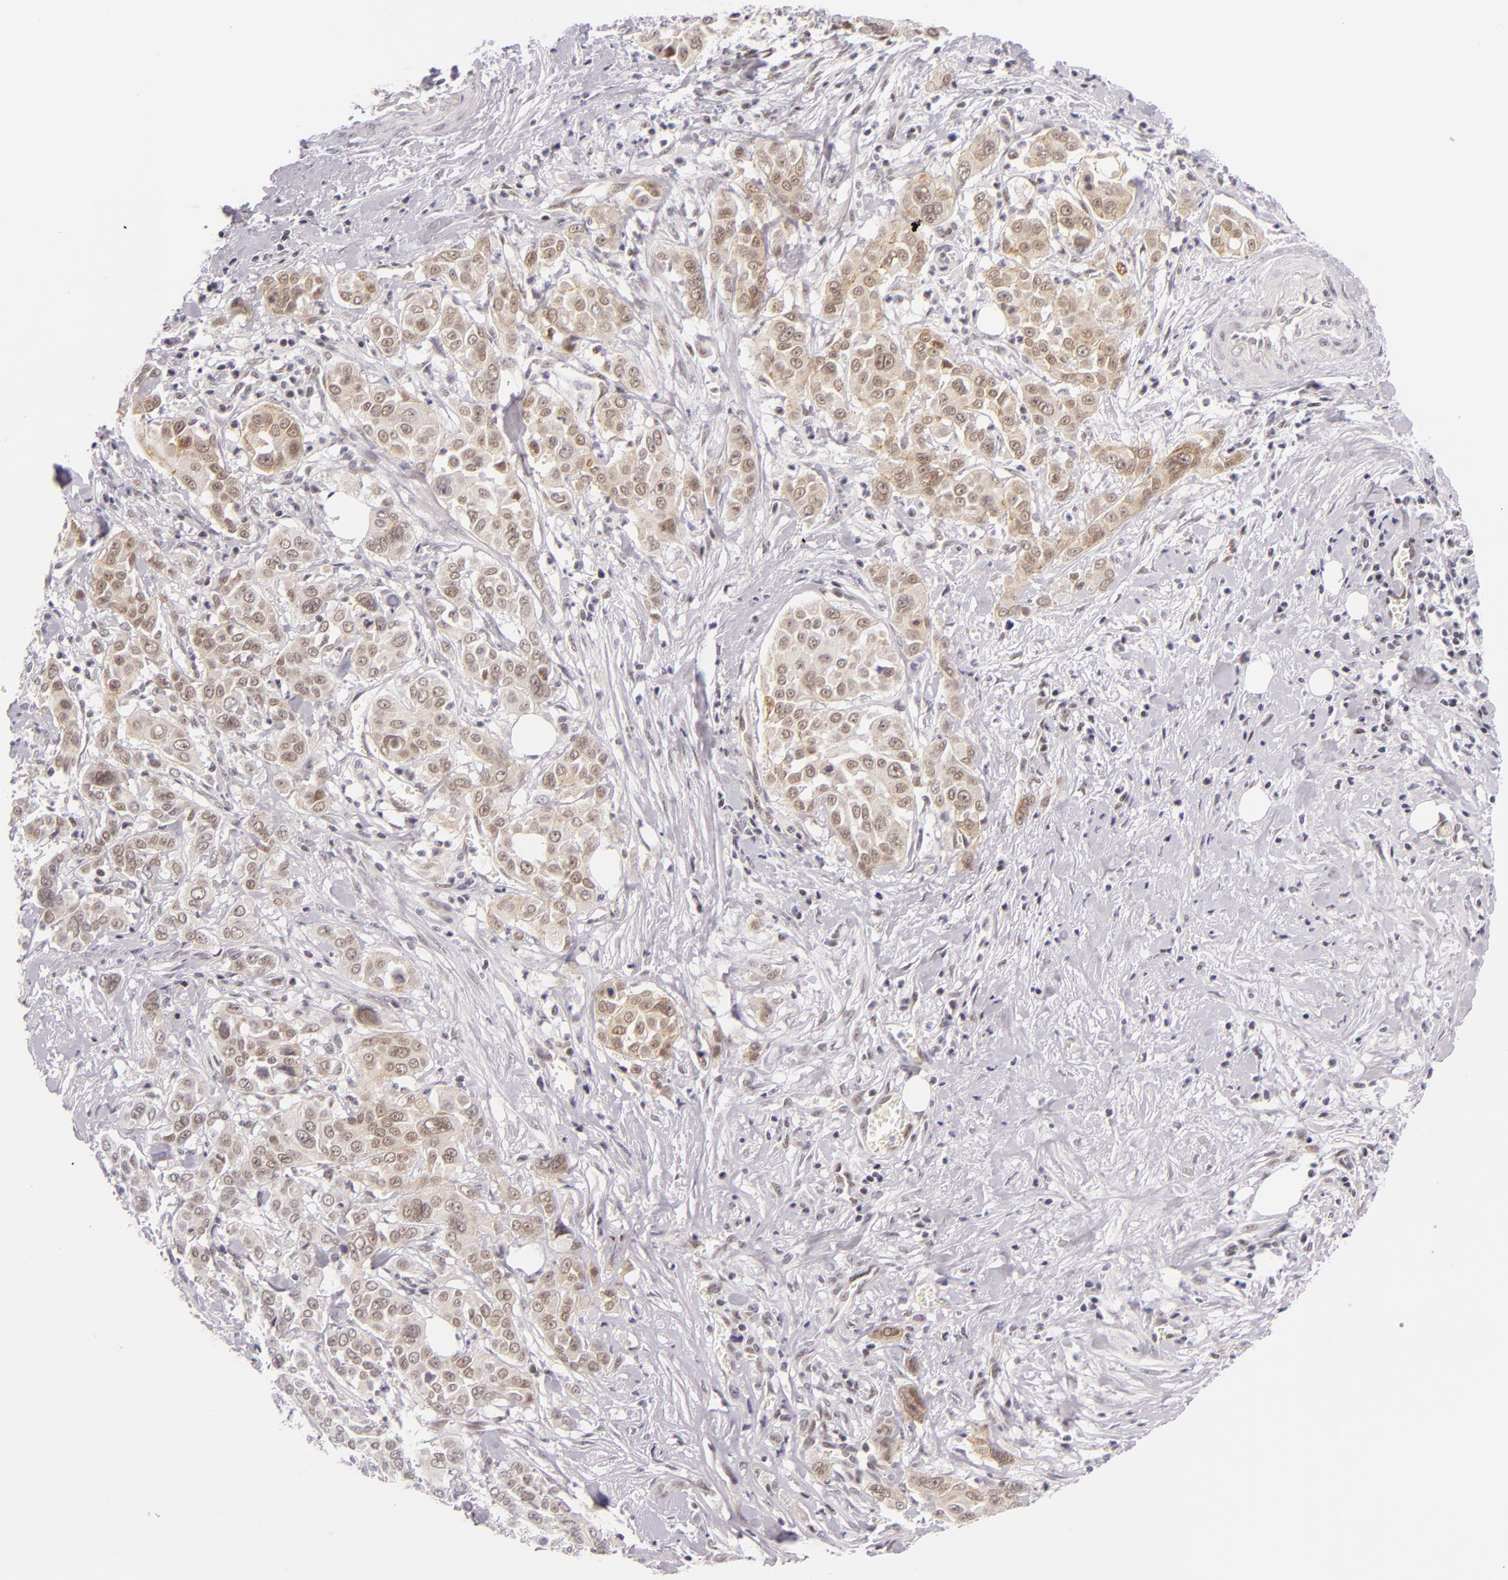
{"staining": {"intensity": "weak", "quantity": "25%-75%", "location": "cytoplasmic/membranous,nuclear"}, "tissue": "pancreatic cancer", "cell_type": "Tumor cells", "image_type": "cancer", "snomed": [{"axis": "morphology", "description": "Adenocarcinoma, NOS"}, {"axis": "topography", "description": "Pancreas"}], "caption": "Immunohistochemical staining of human pancreatic adenocarcinoma exhibits low levels of weak cytoplasmic/membranous and nuclear protein expression in approximately 25%-75% of tumor cells. The staining was performed using DAB (3,3'-diaminobenzidine), with brown indicating positive protein expression. Nuclei are stained blue with hematoxylin.", "gene": "BCL3", "patient": {"sex": "female", "age": 52}}